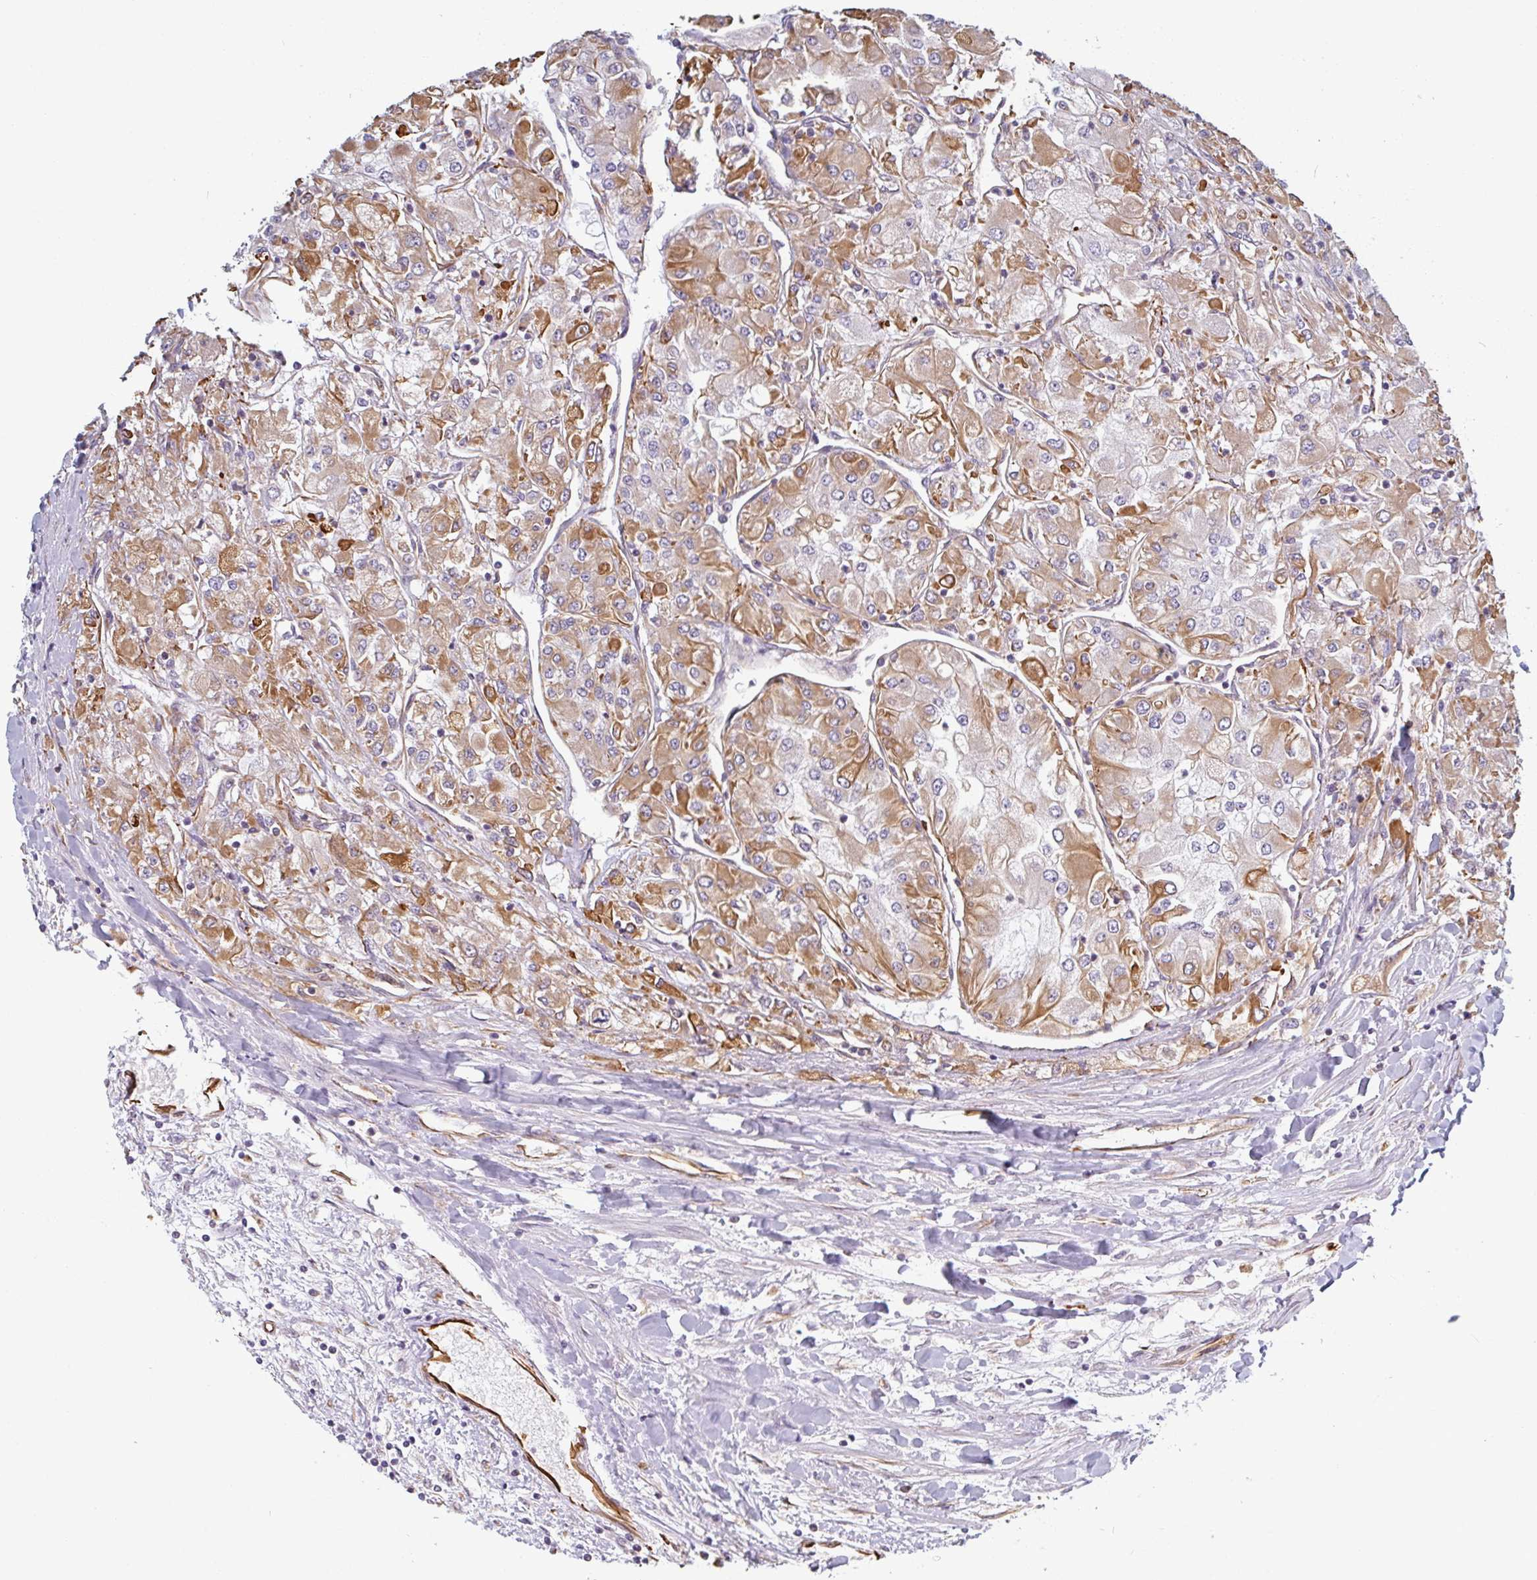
{"staining": {"intensity": "moderate", "quantity": "25%-75%", "location": "cytoplasmic/membranous"}, "tissue": "renal cancer", "cell_type": "Tumor cells", "image_type": "cancer", "snomed": [{"axis": "morphology", "description": "Adenocarcinoma, NOS"}, {"axis": "topography", "description": "Kidney"}], "caption": "Protein expression analysis of renal cancer (adenocarcinoma) reveals moderate cytoplasmic/membranous positivity in approximately 25%-75% of tumor cells.", "gene": "PPFIA1", "patient": {"sex": "male", "age": 80}}